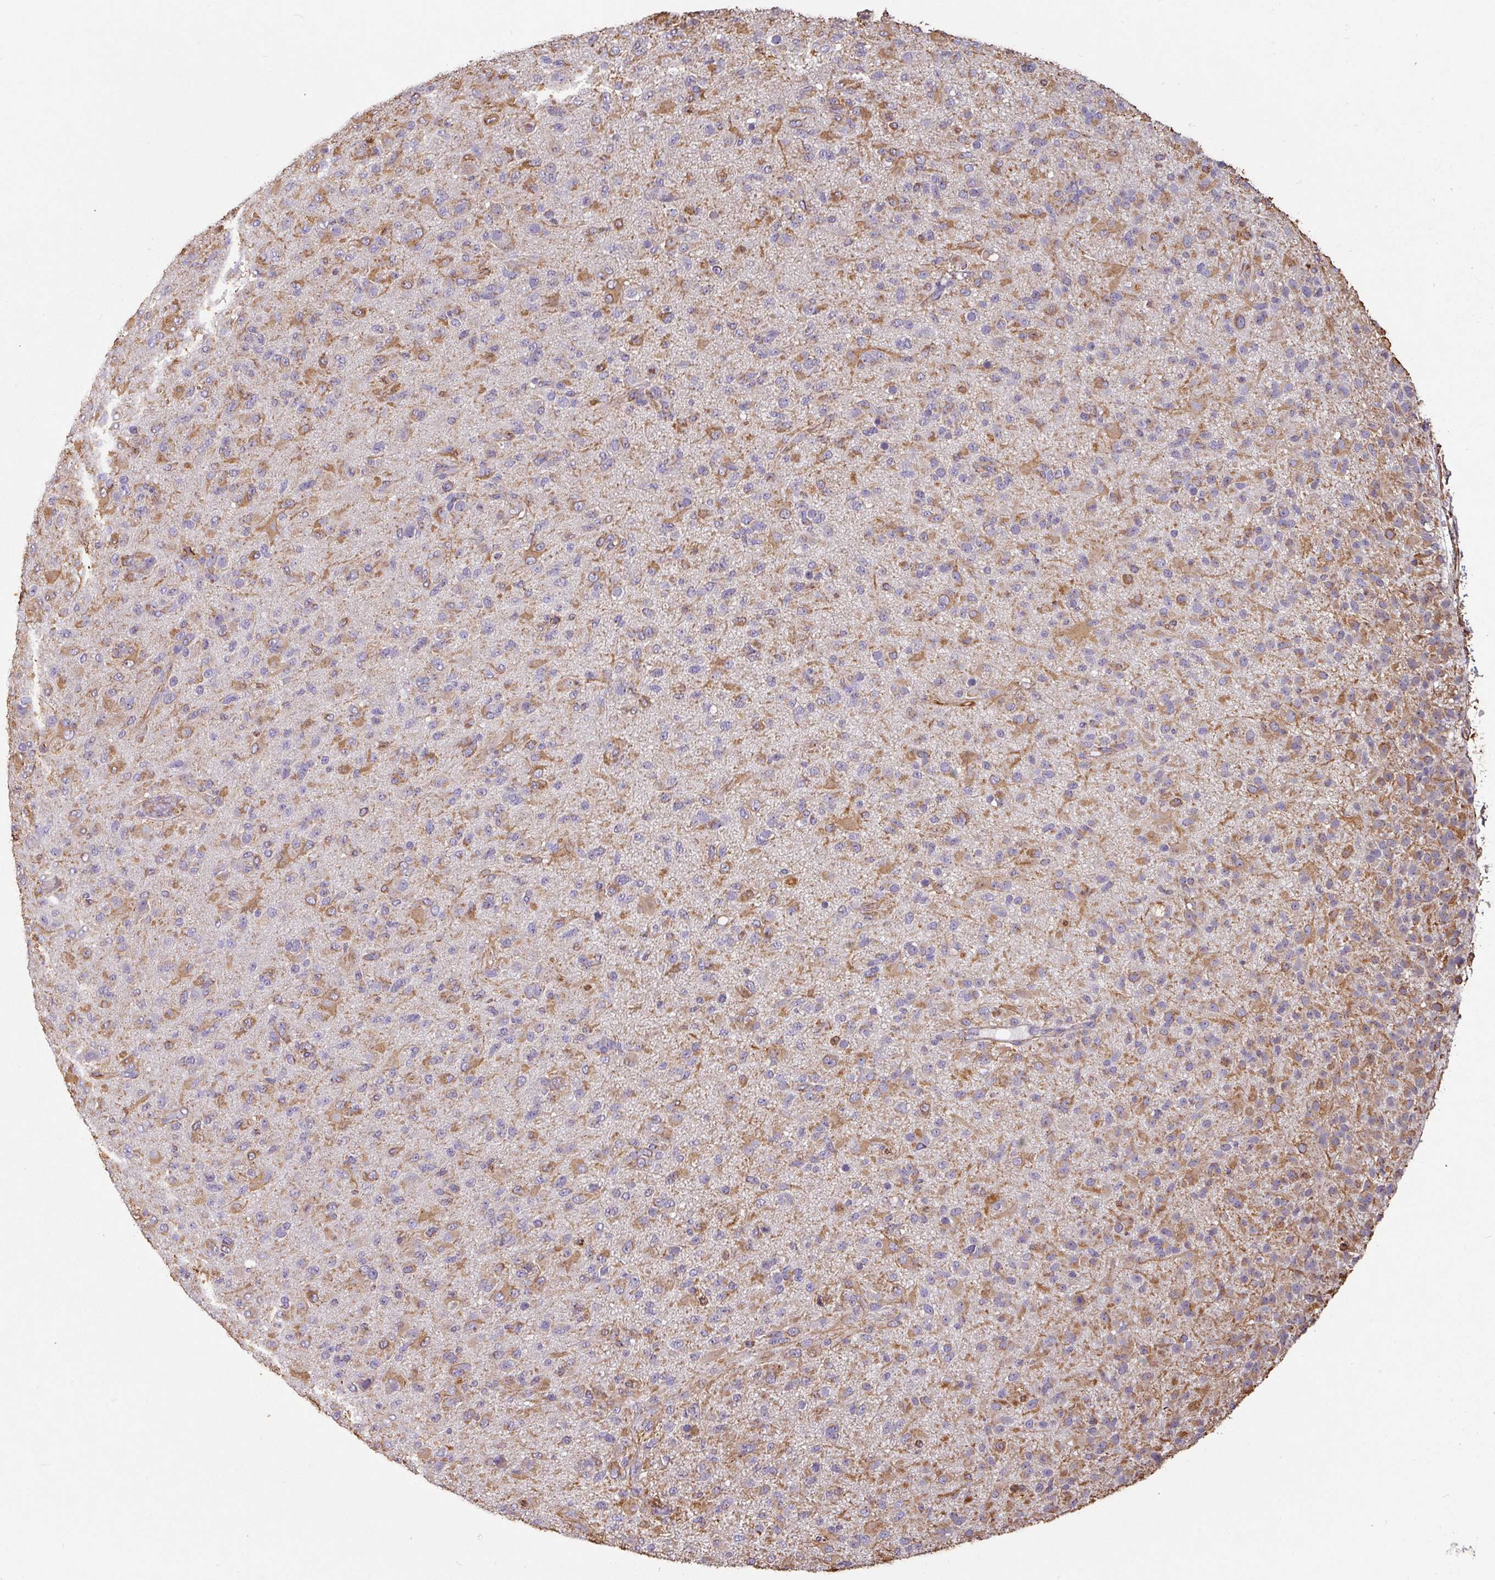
{"staining": {"intensity": "moderate", "quantity": "<25%", "location": "cytoplasmic/membranous"}, "tissue": "glioma", "cell_type": "Tumor cells", "image_type": "cancer", "snomed": [{"axis": "morphology", "description": "Glioma, malignant, Low grade"}, {"axis": "topography", "description": "Brain"}], "caption": "Brown immunohistochemical staining in human malignant glioma (low-grade) demonstrates moderate cytoplasmic/membranous staining in about <25% of tumor cells.", "gene": "ZNF280C", "patient": {"sex": "male", "age": 65}}